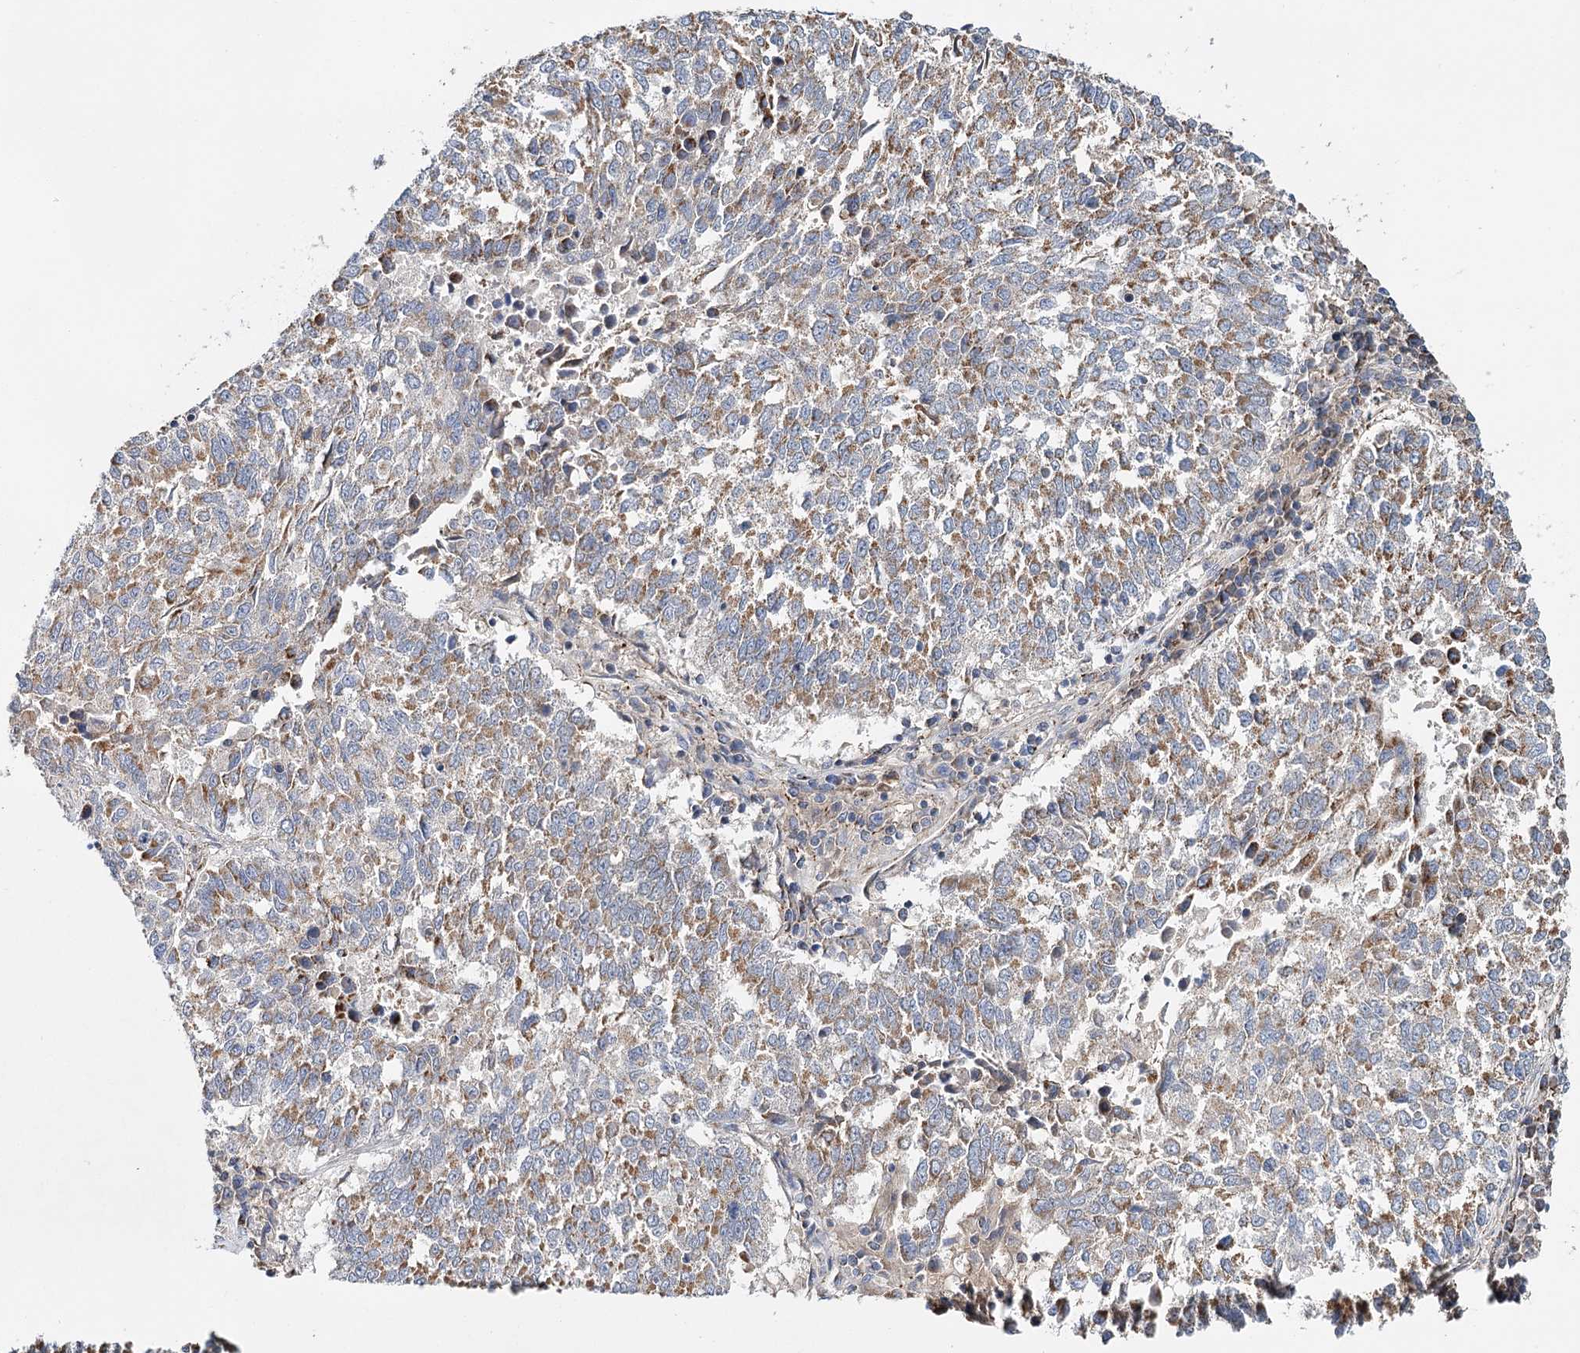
{"staining": {"intensity": "weak", "quantity": ">75%", "location": "cytoplasmic/membranous"}, "tissue": "lung cancer", "cell_type": "Tumor cells", "image_type": "cancer", "snomed": [{"axis": "morphology", "description": "Squamous cell carcinoma, NOS"}, {"axis": "topography", "description": "Lung"}], "caption": "Lung cancer stained with a protein marker reveals weak staining in tumor cells.", "gene": "CFAP46", "patient": {"sex": "male", "age": 73}}